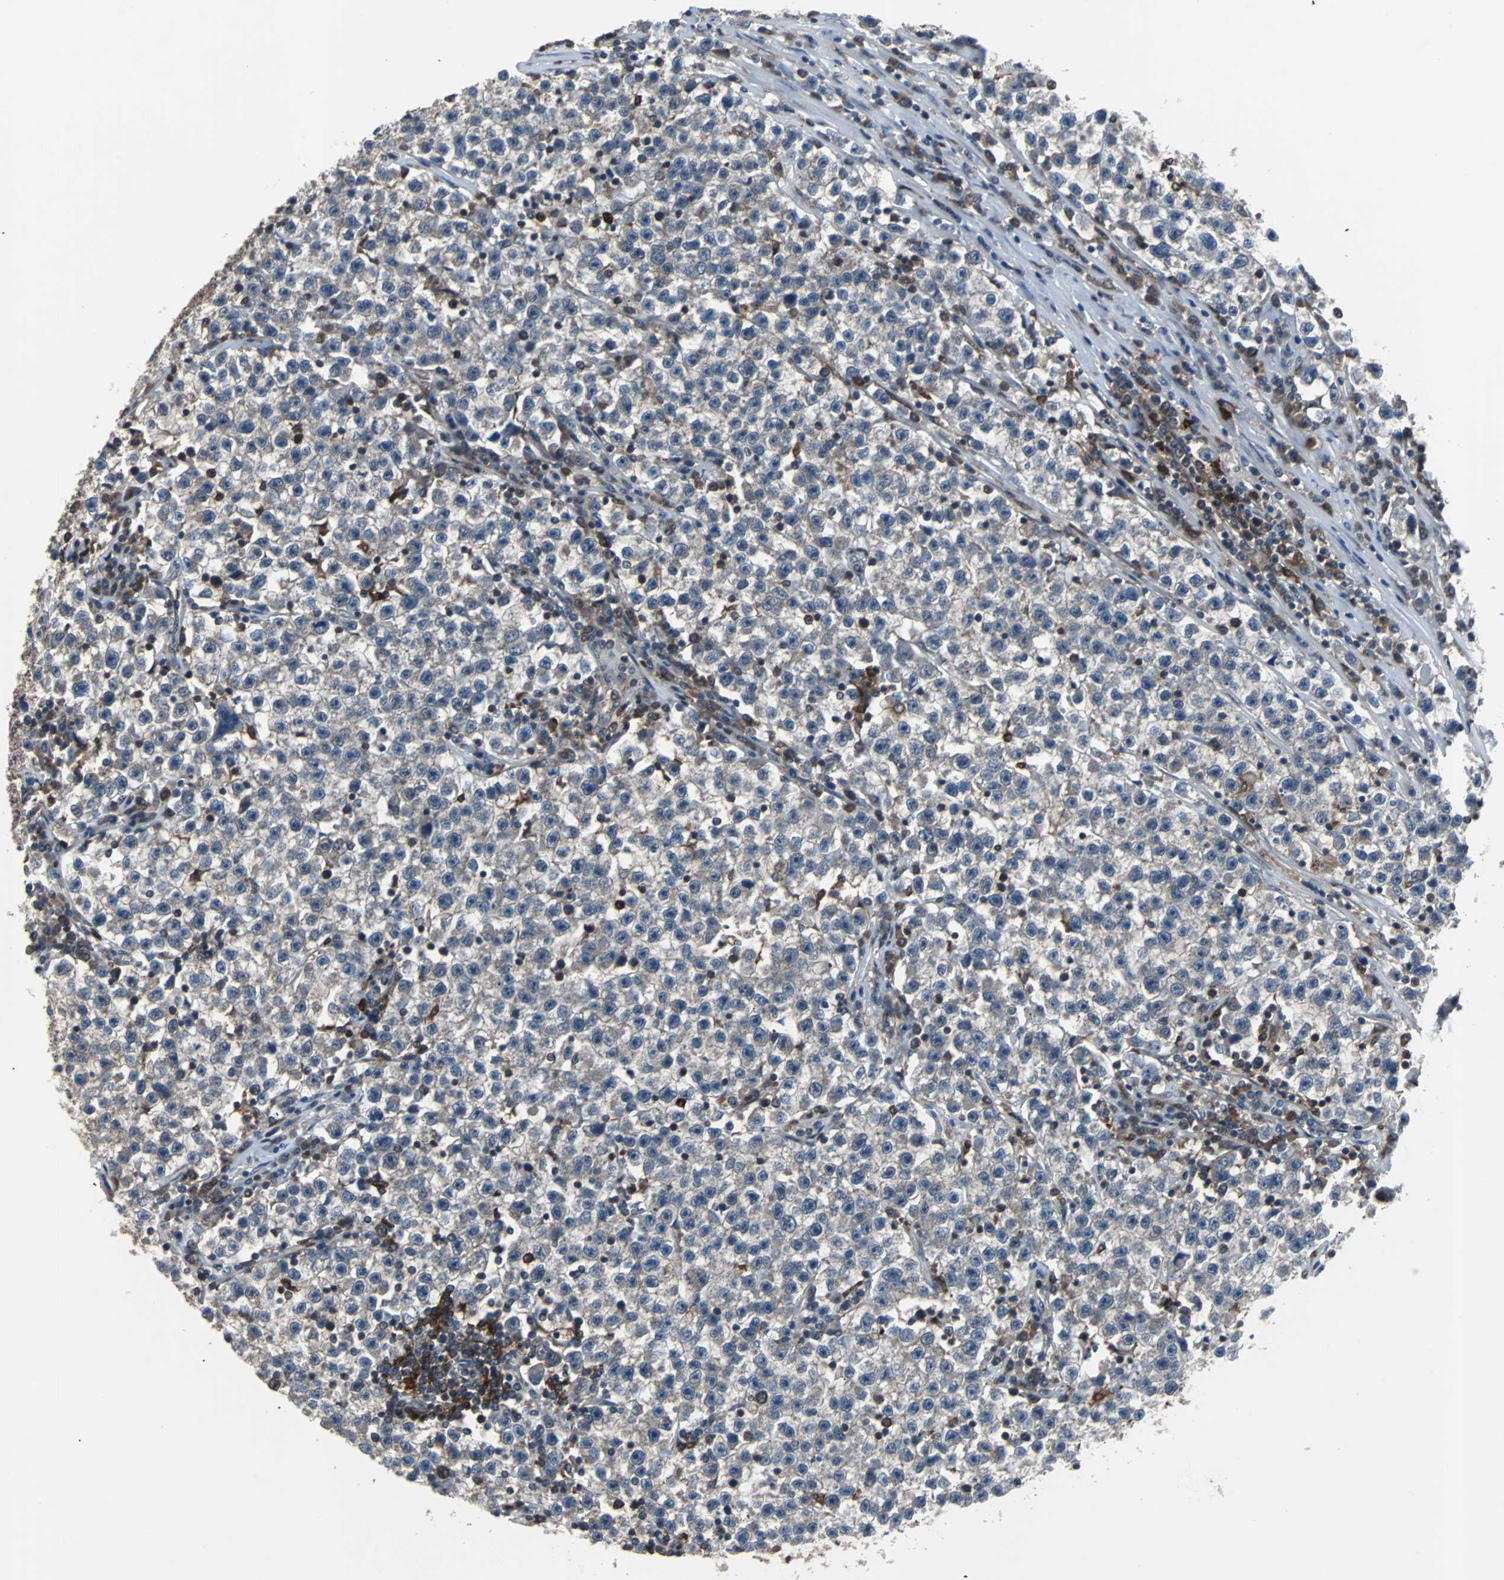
{"staining": {"intensity": "weak", "quantity": ">75%", "location": "cytoplasmic/membranous"}, "tissue": "testis cancer", "cell_type": "Tumor cells", "image_type": "cancer", "snomed": [{"axis": "morphology", "description": "Seminoma, NOS"}, {"axis": "topography", "description": "Testis"}], "caption": "Testis cancer (seminoma) was stained to show a protein in brown. There is low levels of weak cytoplasmic/membranous staining in approximately >75% of tumor cells.", "gene": "PAK1", "patient": {"sex": "male", "age": 22}}